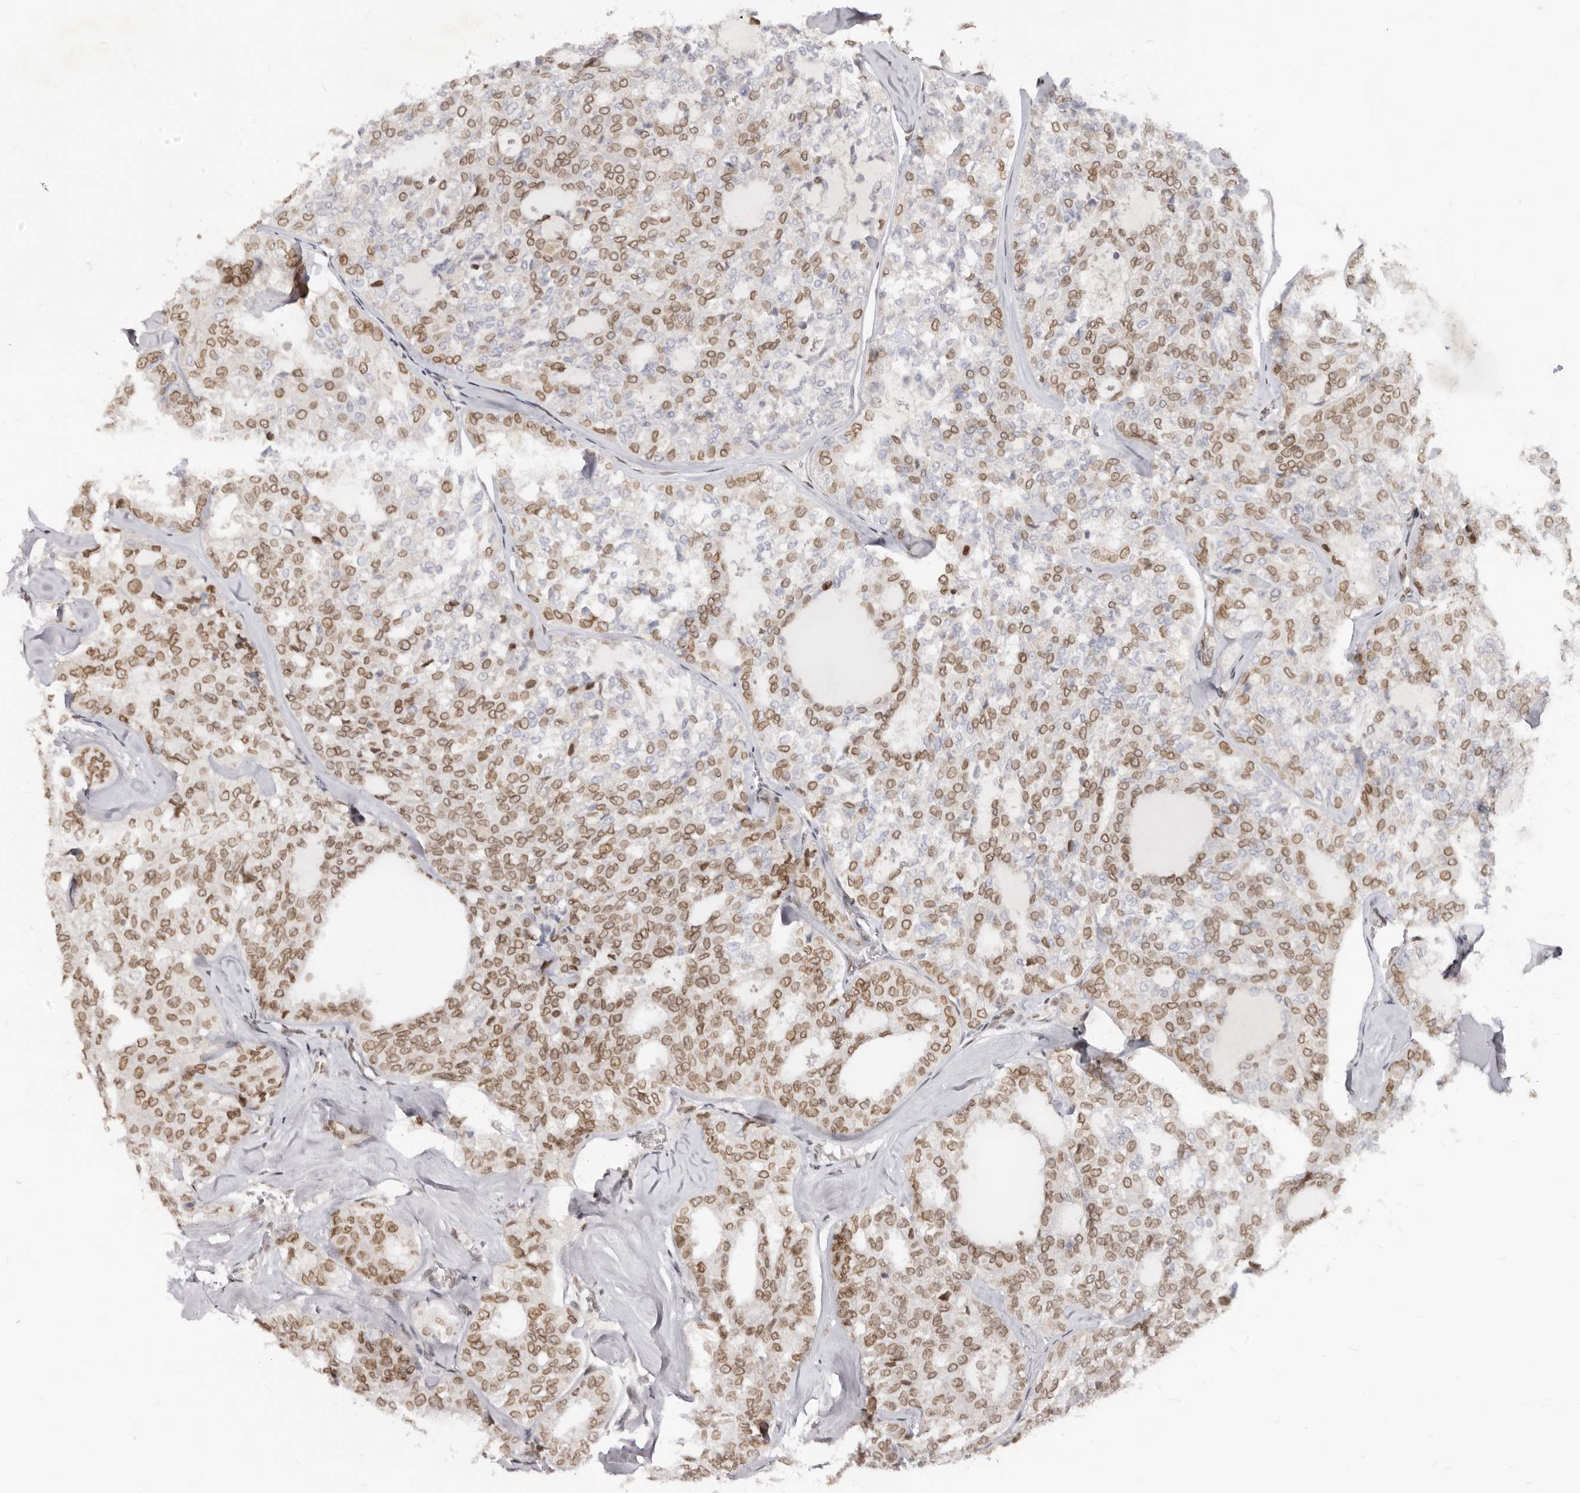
{"staining": {"intensity": "moderate", "quantity": ">75%", "location": "cytoplasmic/membranous,nuclear"}, "tissue": "thyroid cancer", "cell_type": "Tumor cells", "image_type": "cancer", "snomed": [{"axis": "morphology", "description": "Follicular adenoma carcinoma, NOS"}, {"axis": "topography", "description": "Thyroid gland"}], "caption": "A brown stain labels moderate cytoplasmic/membranous and nuclear staining of a protein in human follicular adenoma carcinoma (thyroid) tumor cells. (IHC, brightfield microscopy, high magnification).", "gene": "NUP153", "patient": {"sex": "male", "age": 75}}